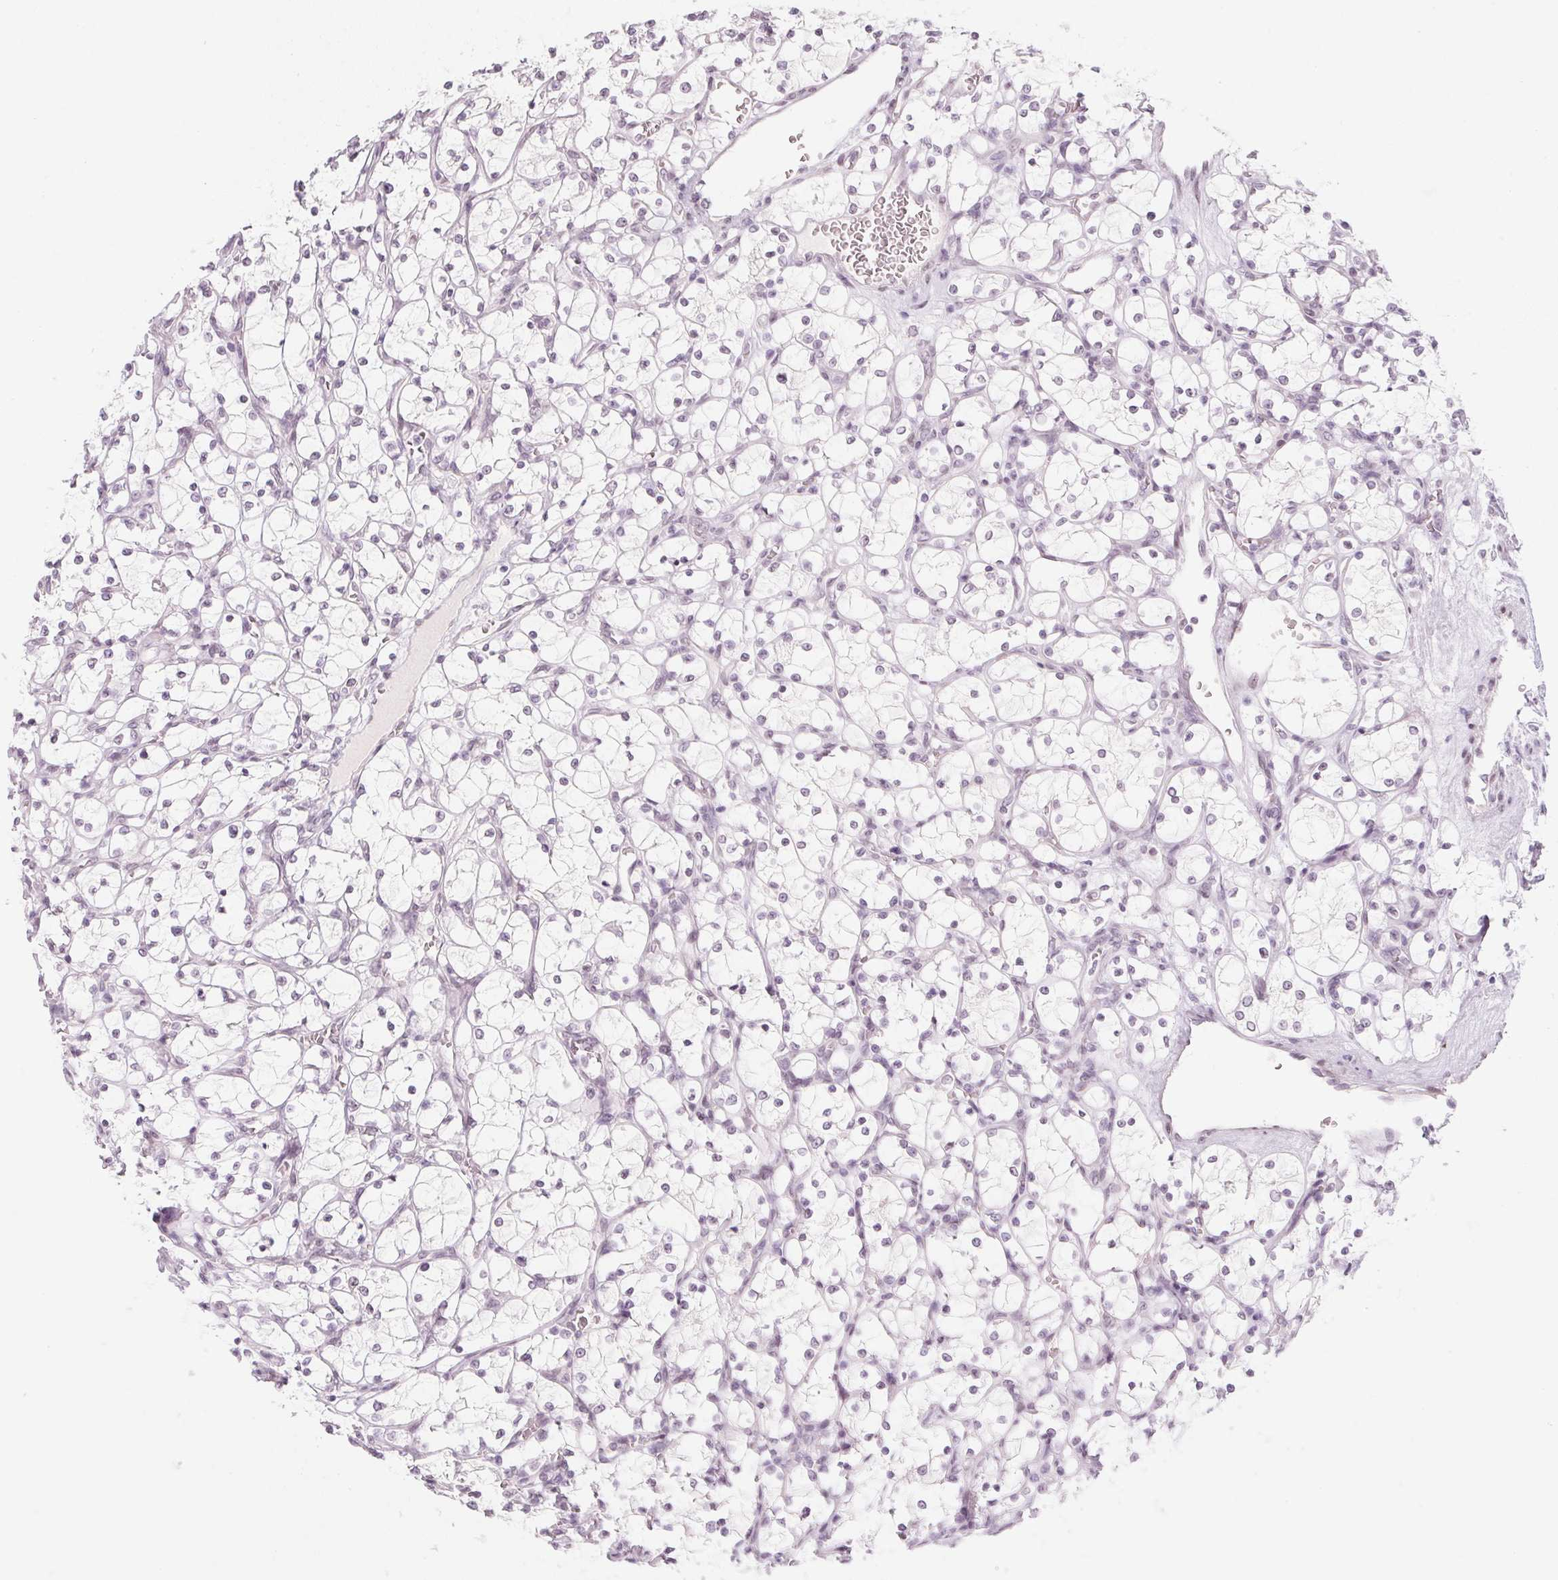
{"staining": {"intensity": "negative", "quantity": "none", "location": "none"}, "tissue": "renal cancer", "cell_type": "Tumor cells", "image_type": "cancer", "snomed": [{"axis": "morphology", "description": "Adenocarcinoma, NOS"}, {"axis": "topography", "description": "Kidney"}], "caption": "Tumor cells are negative for brown protein staining in renal cancer (adenocarcinoma).", "gene": "KCNQ2", "patient": {"sex": "female", "age": 69}}